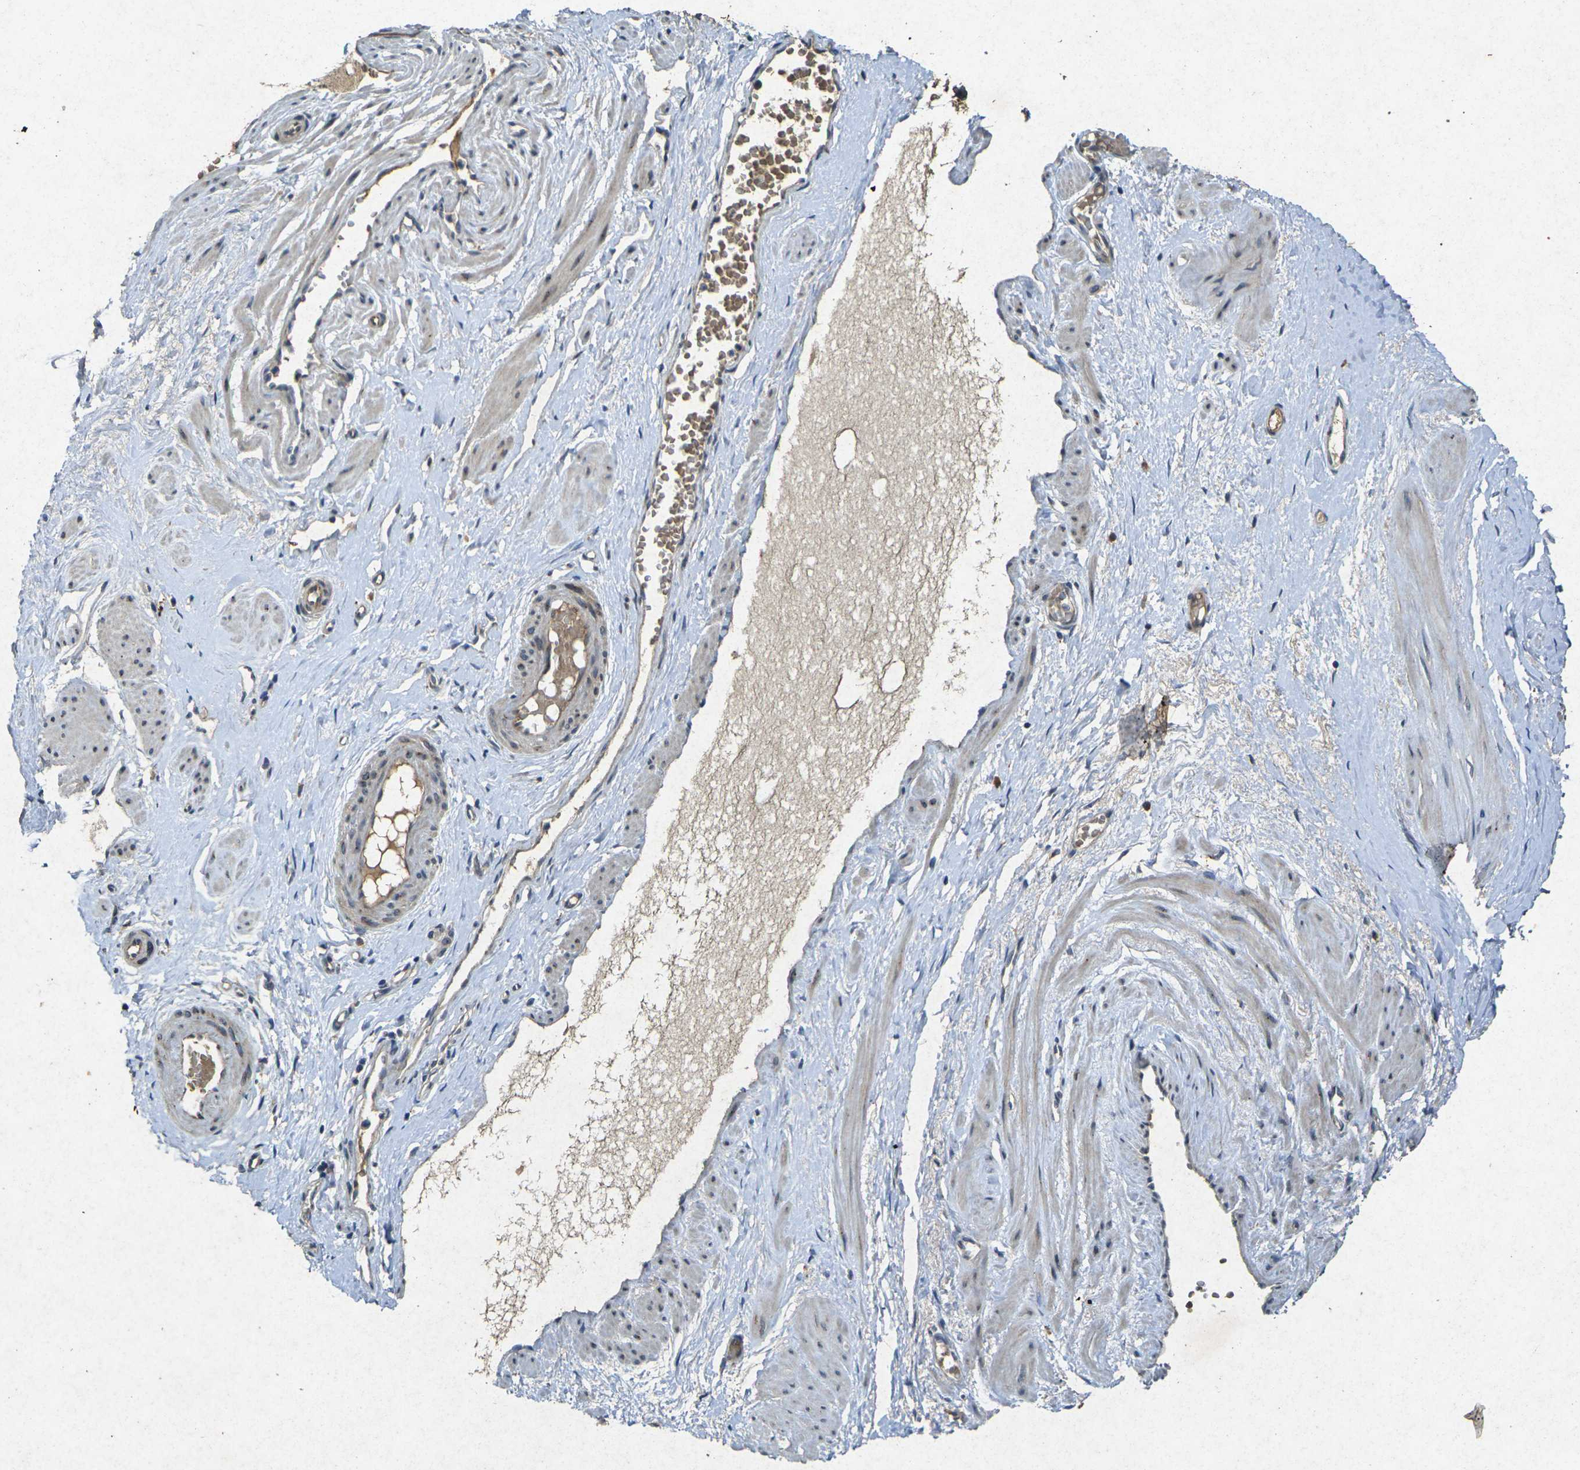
{"staining": {"intensity": "moderate", "quantity": "25%-75%", "location": "cytoplasmic/membranous"}, "tissue": "adipose tissue", "cell_type": "Adipocytes", "image_type": "normal", "snomed": [{"axis": "morphology", "description": "Normal tissue, NOS"}, {"axis": "topography", "description": "Soft tissue"}, {"axis": "topography", "description": "Vascular tissue"}], "caption": "A high-resolution image shows IHC staining of unremarkable adipose tissue, which displays moderate cytoplasmic/membranous positivity in approximately 25%-75% of adipocytes.", "gene": "RGMA", "patient": {"sex": "female", "age": 35}}